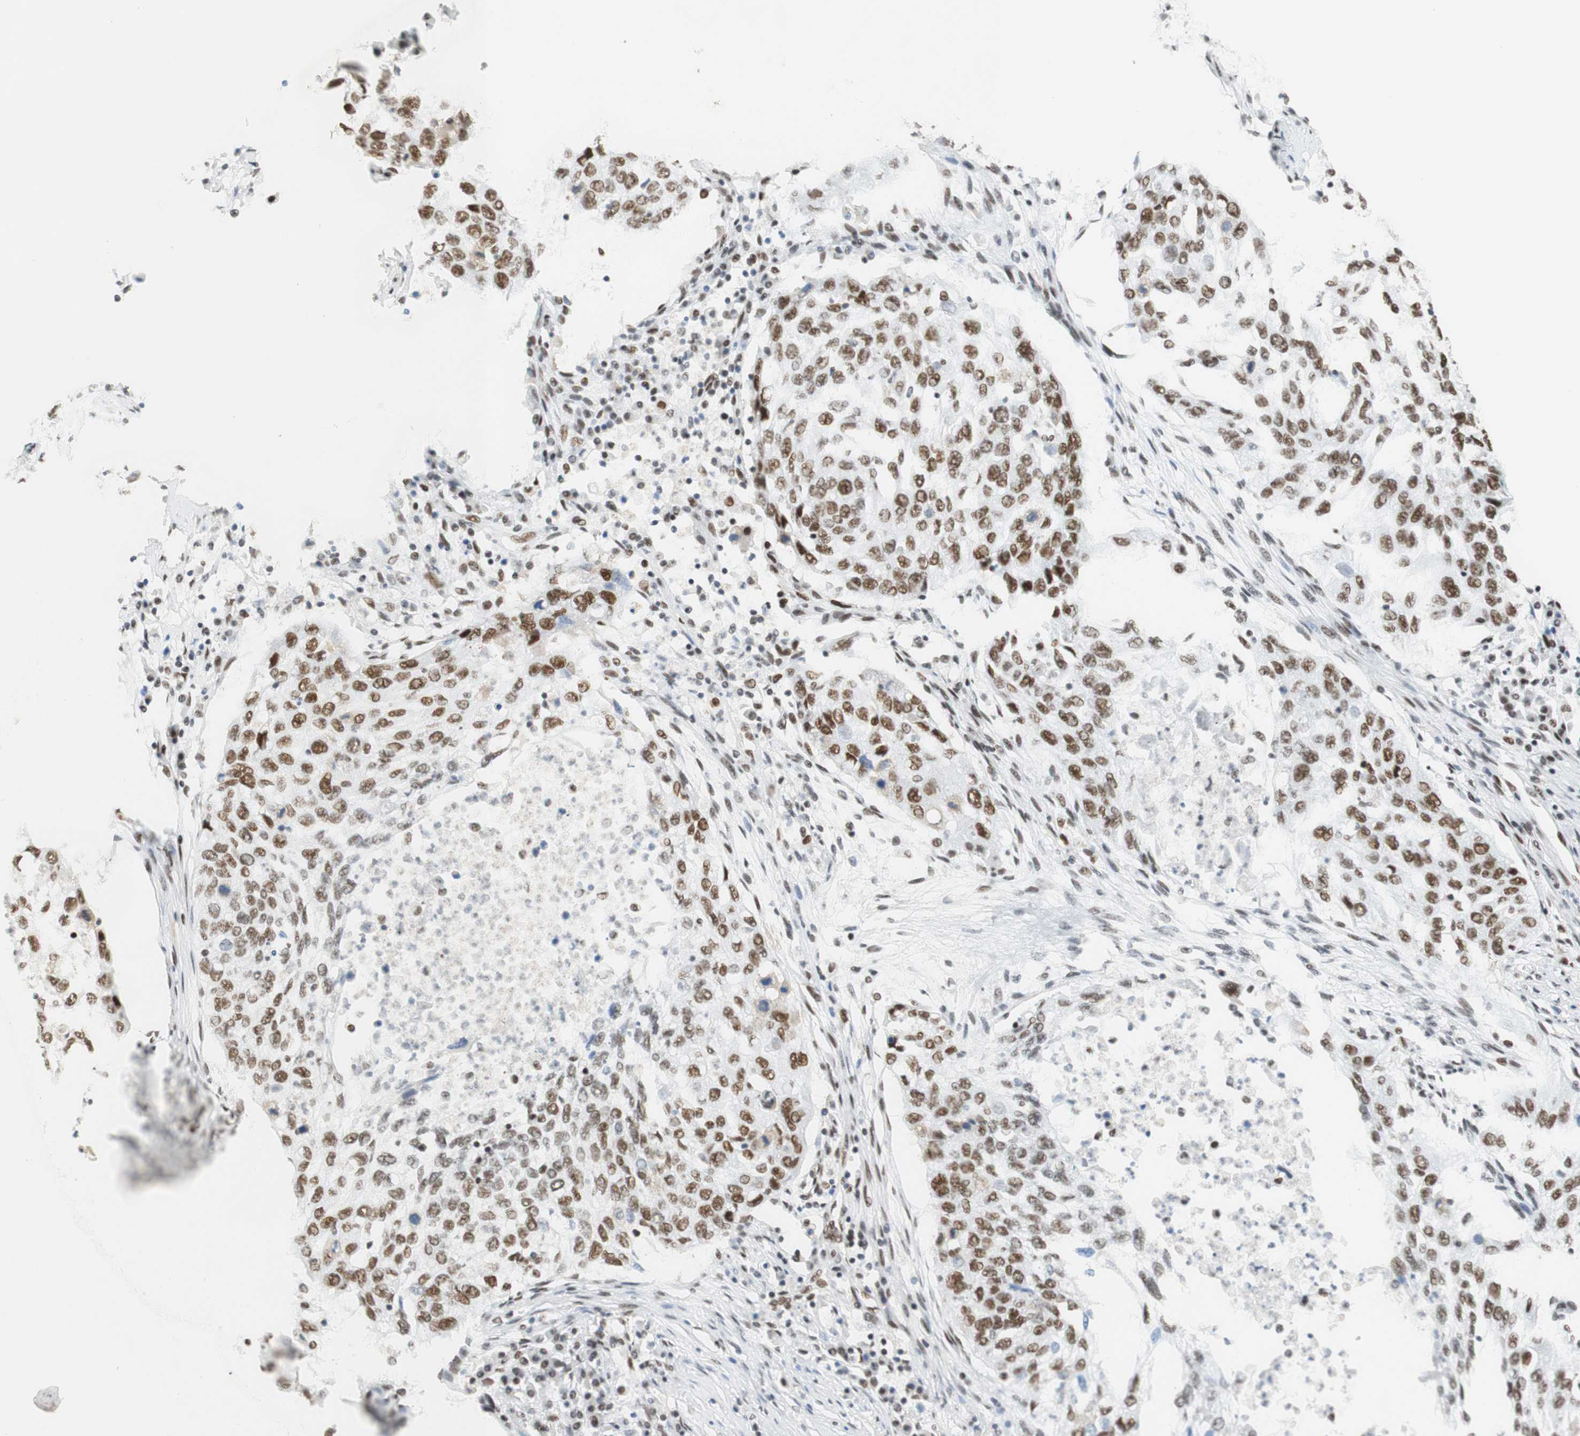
{"staining": {"intensity": "moderate", "quantity": "25%-75%", "location": "nuclear"}, "tissue": "lung cancer", "cell_type": "Tumor cells", "image_type": "cancer", "snomed": [{"axis": "morphology", "description": "Squamous cell carcinoma, NOS"}, {"axis": "topography", "description": "Lung"}], "caption": "Immunohistochemical staining of lung squamous cell carcinoma reveals medium levels of moderate nuclear protein staining in approximately 25%-75% of tumor cells.", "gene": "RNF20", "patient": {"sex": "female", "age": 63}}